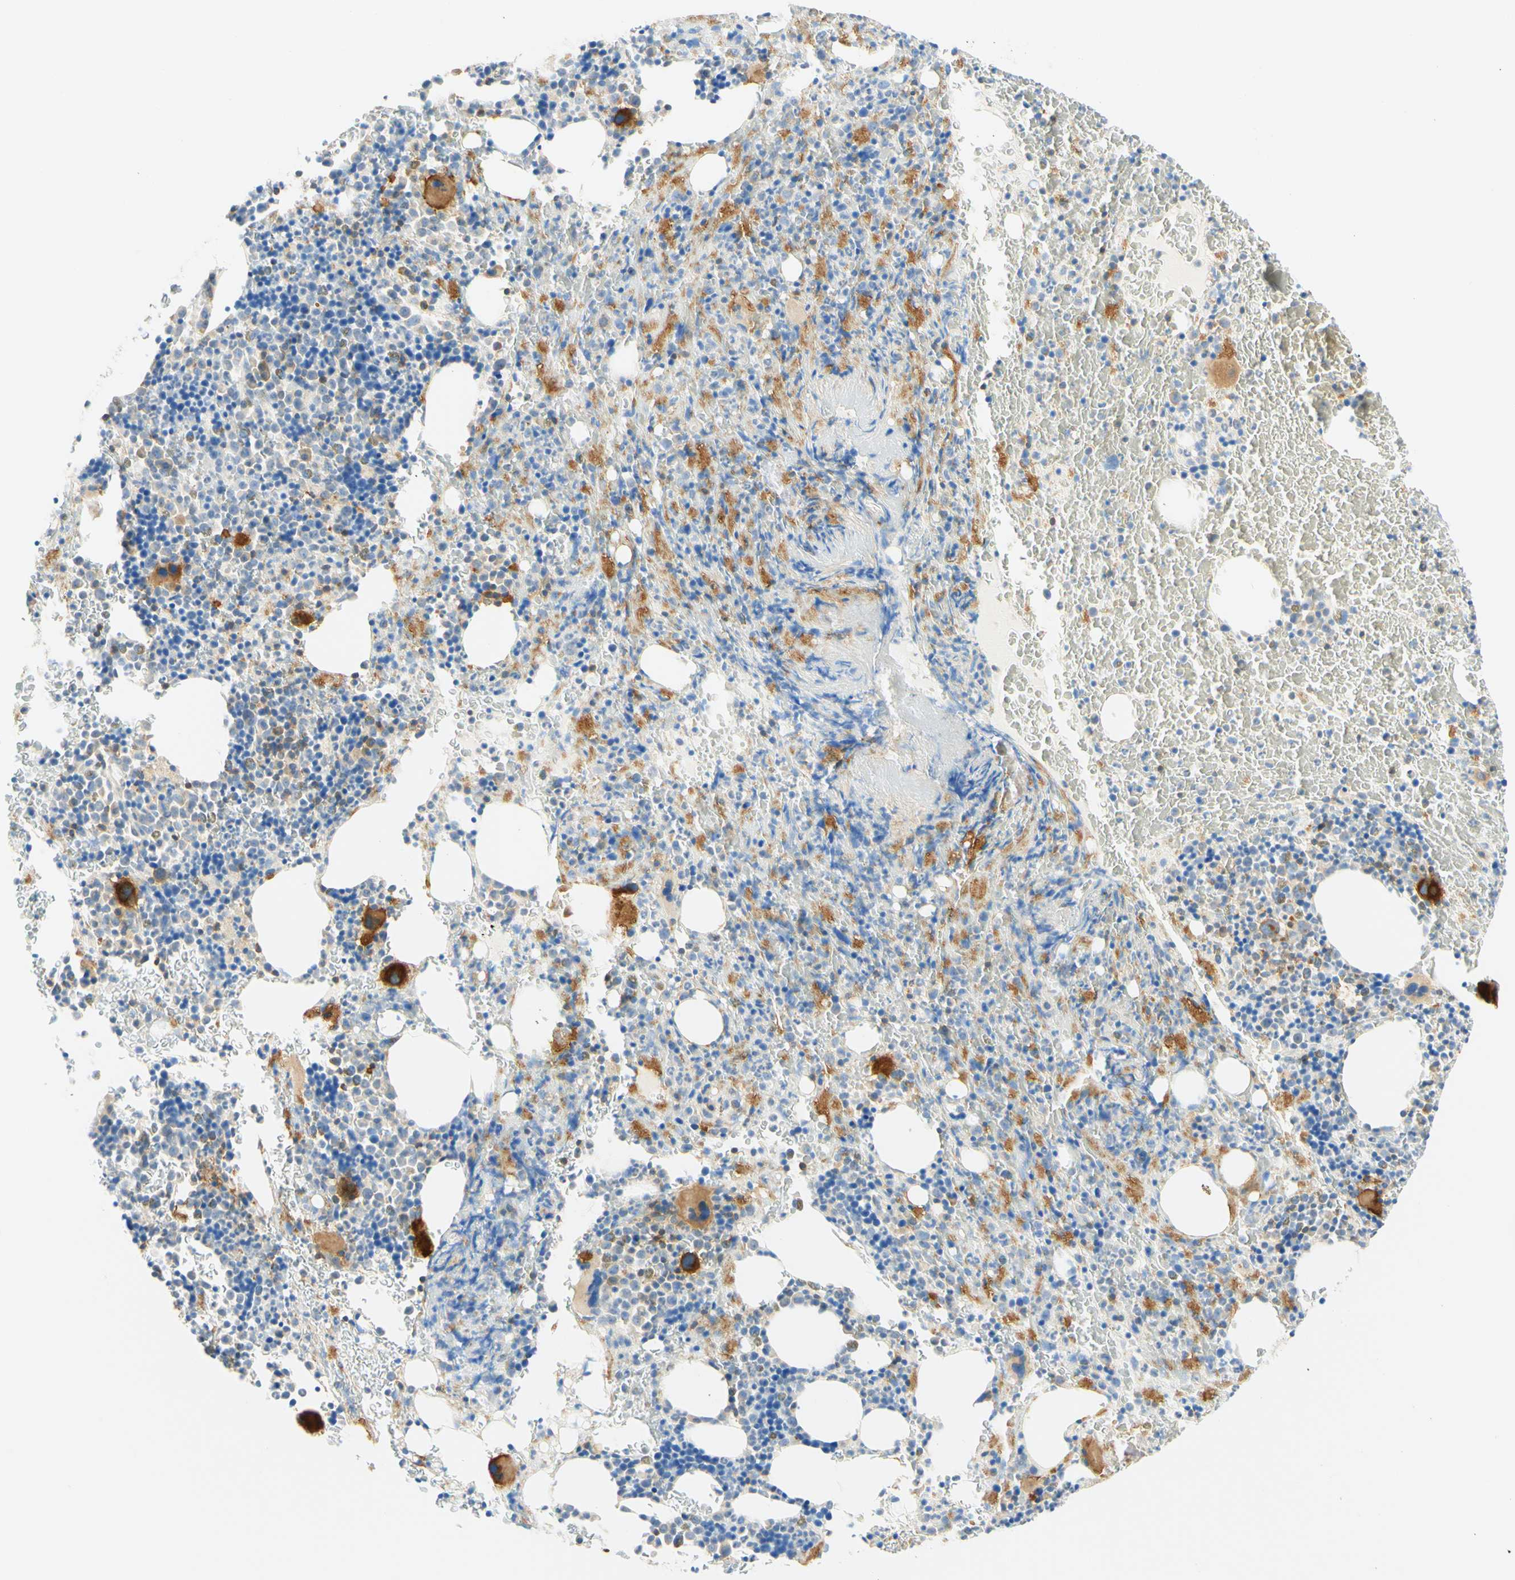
{"staining": {"intensity": "strong", "quantity": "<25%", "location": "cytoplasmic/membranous"}, "tissue": "bone marrow", "cell_type": "Hematopoietic cells", "image_type": "normal", "snomed": [{"axis": "morphology", "description": "Normal tissue, NOS"}, {"axis": "morphology", "description": "Inflammation, NOS"}, {"axis": "topography", "description": "Bone marrow"}], "caption": "The photomicrograph shows immunohistochemical staining of unremarkable bone marrow. There is strong cytoplasmic/membranous staining is appreciated in approximately <25% of hematopoietic cells. Using DAB (brown) and hematoxylin (blue) stains, captured at high magnification using brightfield microscopy.", "gene": "LAT", "patient": {"sex": "male", "age": 72}}